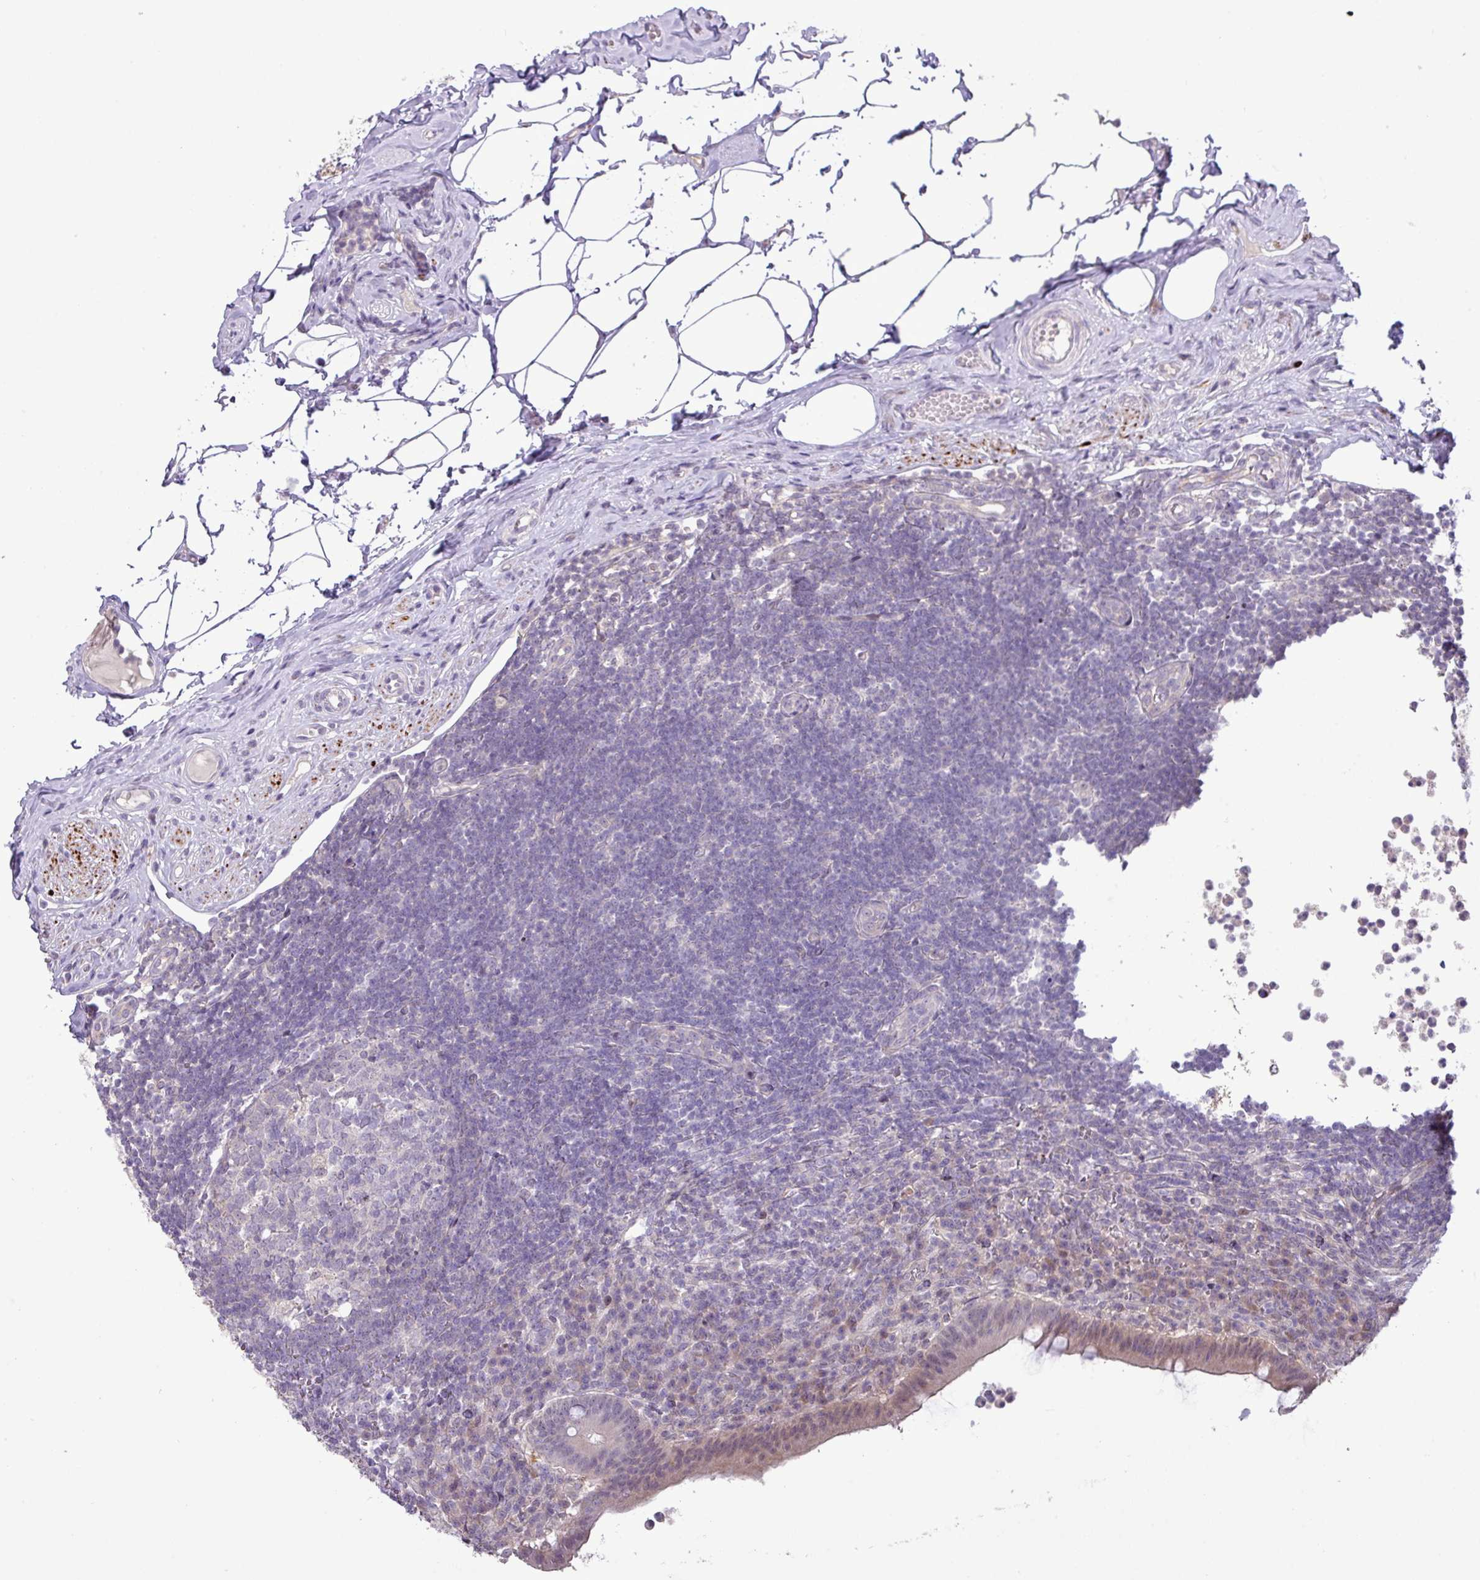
{"staining": {"intensity": "weak", "quantity": "<25%", "location": "cytoplasmic/membranous"}, "tissue": "appendix", "cell_type": "Glandular cells", "image_type": "normal", "snomed": [{"axis": "morphology", "description": "Normal tissue, NOS"}, {"axis": "topography", "description": "Appendix"}], "caption": "Human appendix stained for a protein using immunohistochemistry (IHC) reveals no expression in glandular cells.", "gene": "RIPPLY1", "patient": {"sex": "female", "age": 56}}